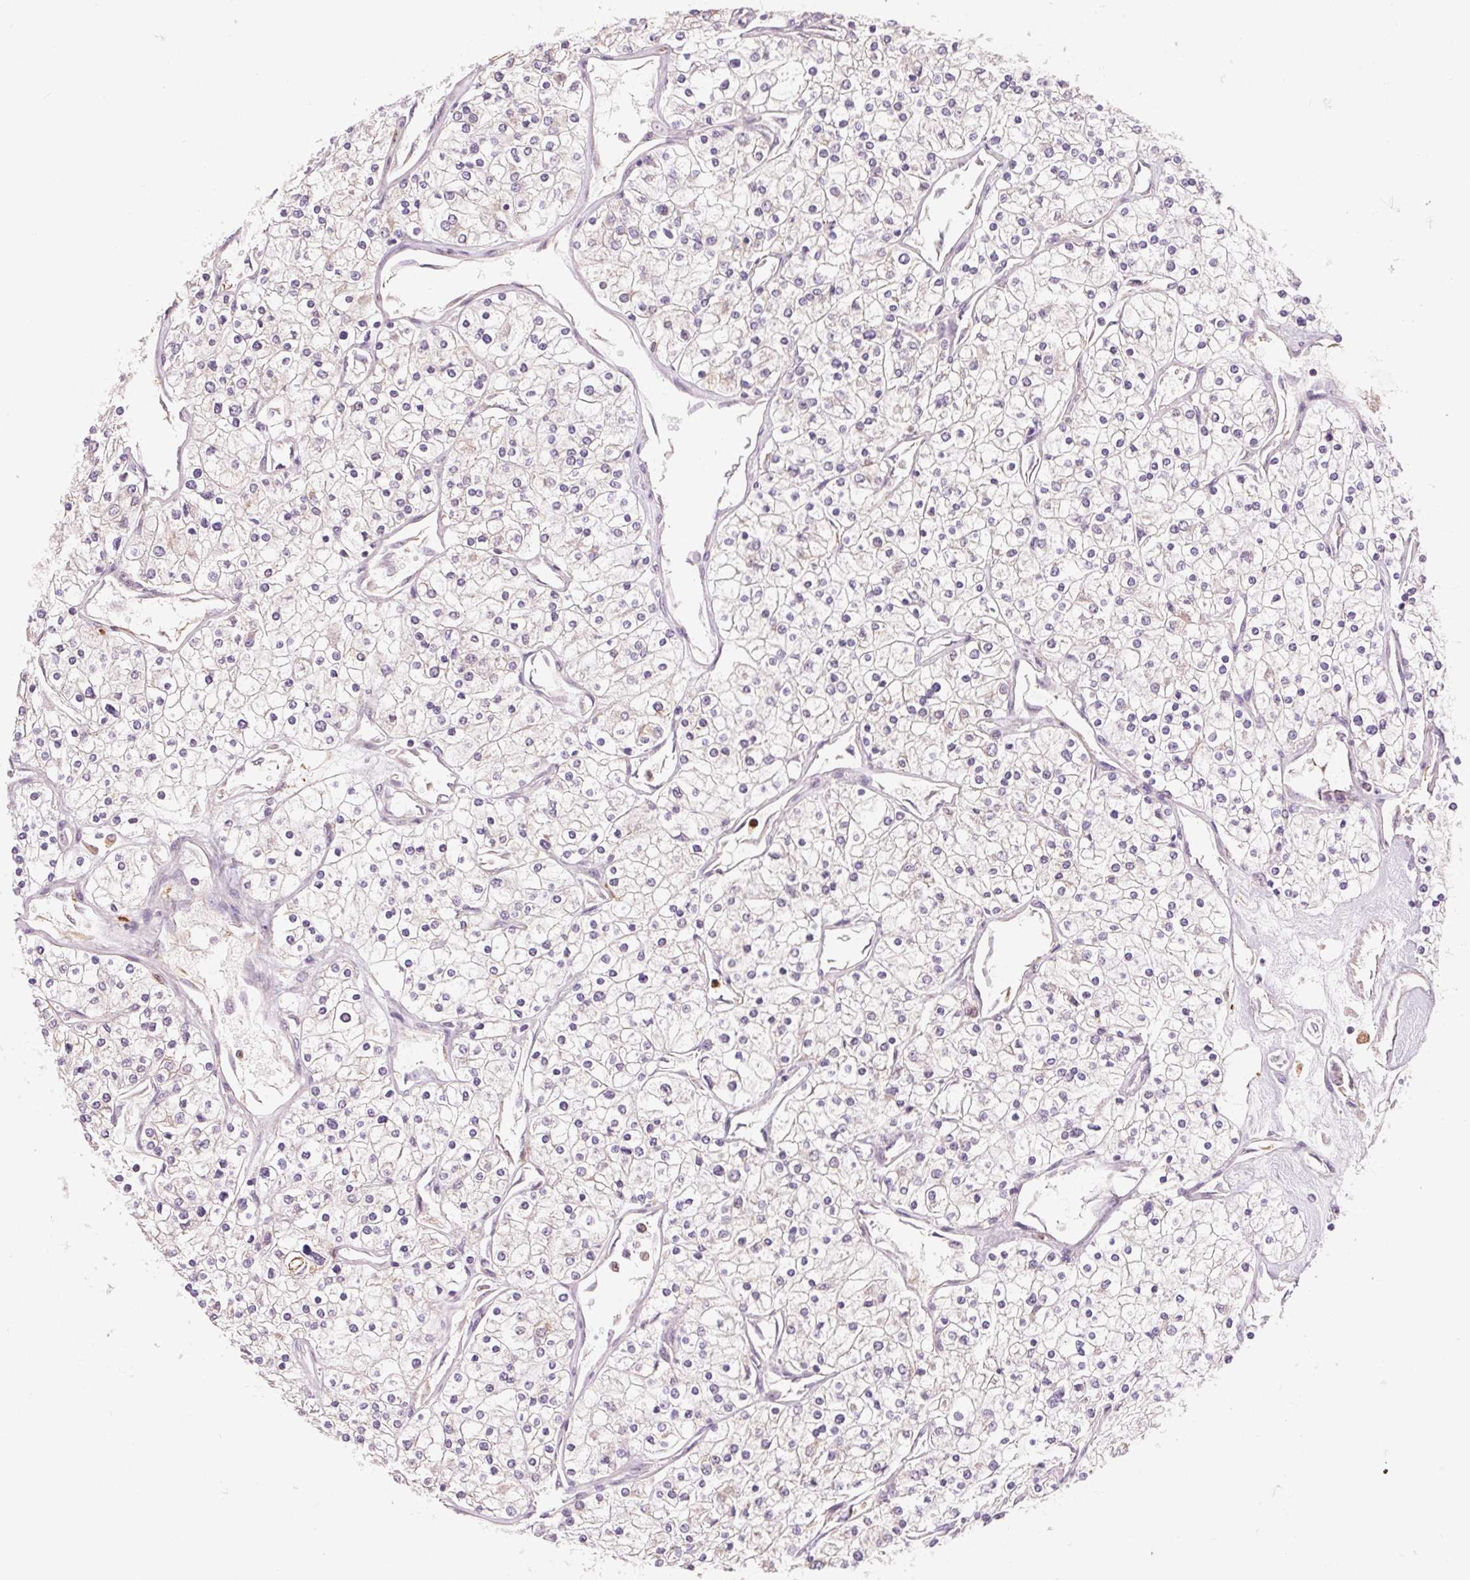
{"staining": {"intensity": "negative", "quantity": "none", "location": "none"}, "tissue": "renal cancer", "cell_type": "Tumor cells", "image_type": "cancer", "snomed": [{"axis": "morphology", "description": "Adenocarcinoma, NOS"}, {"axis": "topography", "description": "Kidney"}], "caption": "Tumor cells are negative for brown protein staining in renal adenocarcinoma.", "gene": "RANBP3L", "patient": {"sex": "male", "age": 80}}